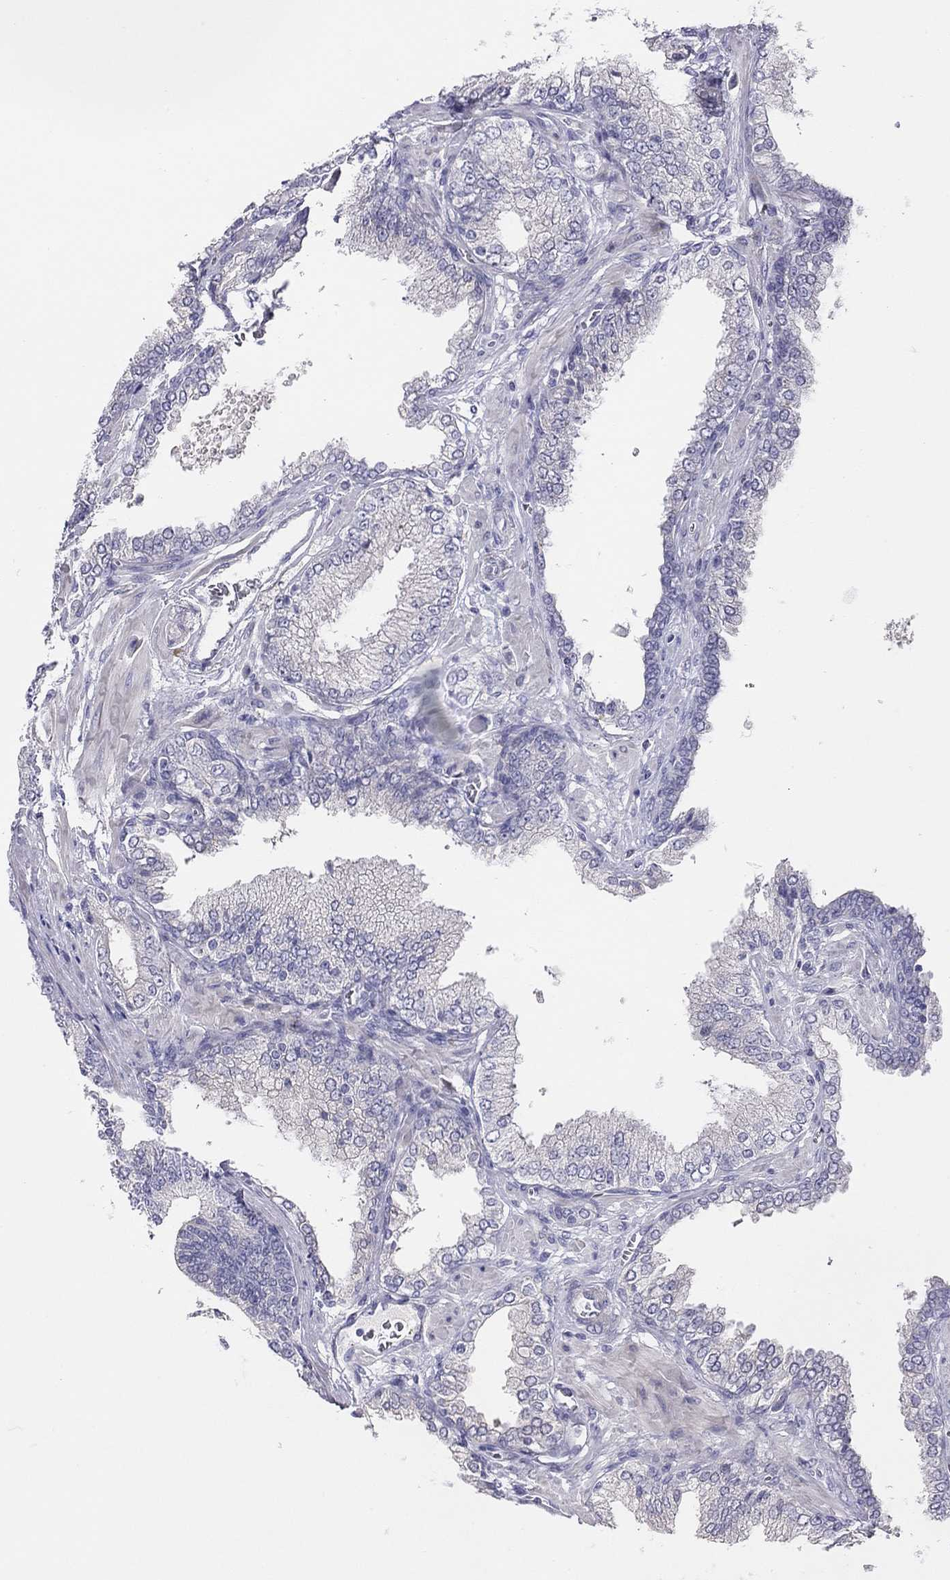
{"staining": {"intensity": "negative", "quantity": "none", "location": "none"}, "tissue": "prostate cancer", "cell_type": "Tumor cells", "image_type": "cancer", "snomed": [{"axis": "morphology", "description": "Adenocarcinoma, NOS"}, {"axis": "topography", "description": "Prostate"}], "caption": "Immunohistochemistry (IHC) of adenocarcinoma (prostate) demonstrates no positivity in tumor cells.", "gene": "MGAT4C", "patient": {"sex": "male", "age": 64}}